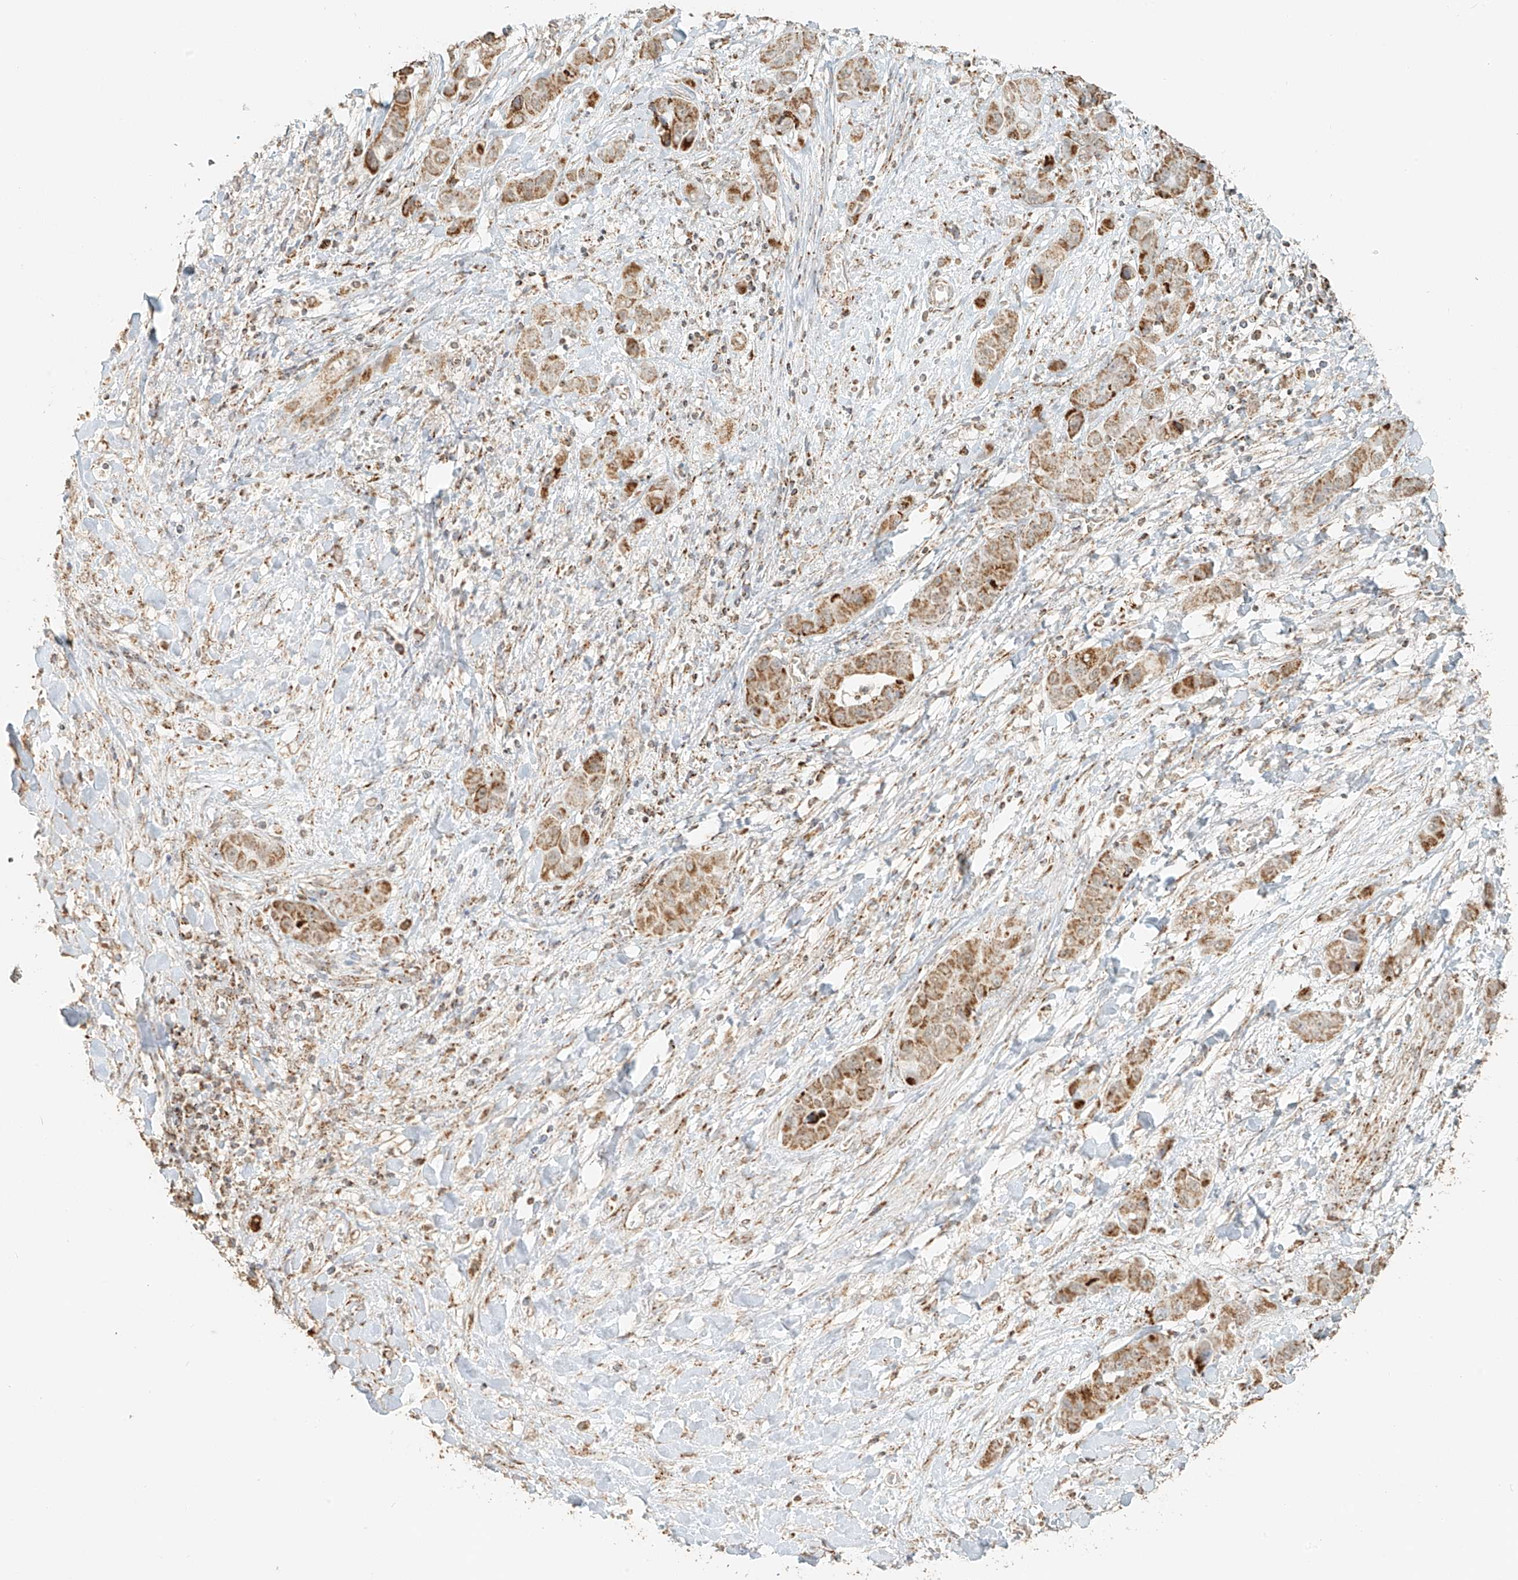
{"staining": {"intensity": "moderate", "quantity": ">75%", "location": "cytoplasmic/membranous"}, "tissue": "liver cancer", "cell_type": "Tumor cells", "image_type": "cancer", "snomed": [{"axis": "morphology", "description": "Cholangiocarcinoma"}, {"axis": "topography", "description": "Liver"}], "caption": "Liver cancer (cholangiocarcinoma) stained for a protein demonstrates moderate cytoplasmic/membranous positivity in tumor cells.", "gene": "MIPEP", "patient": {"sex": "female", "age": 52}}